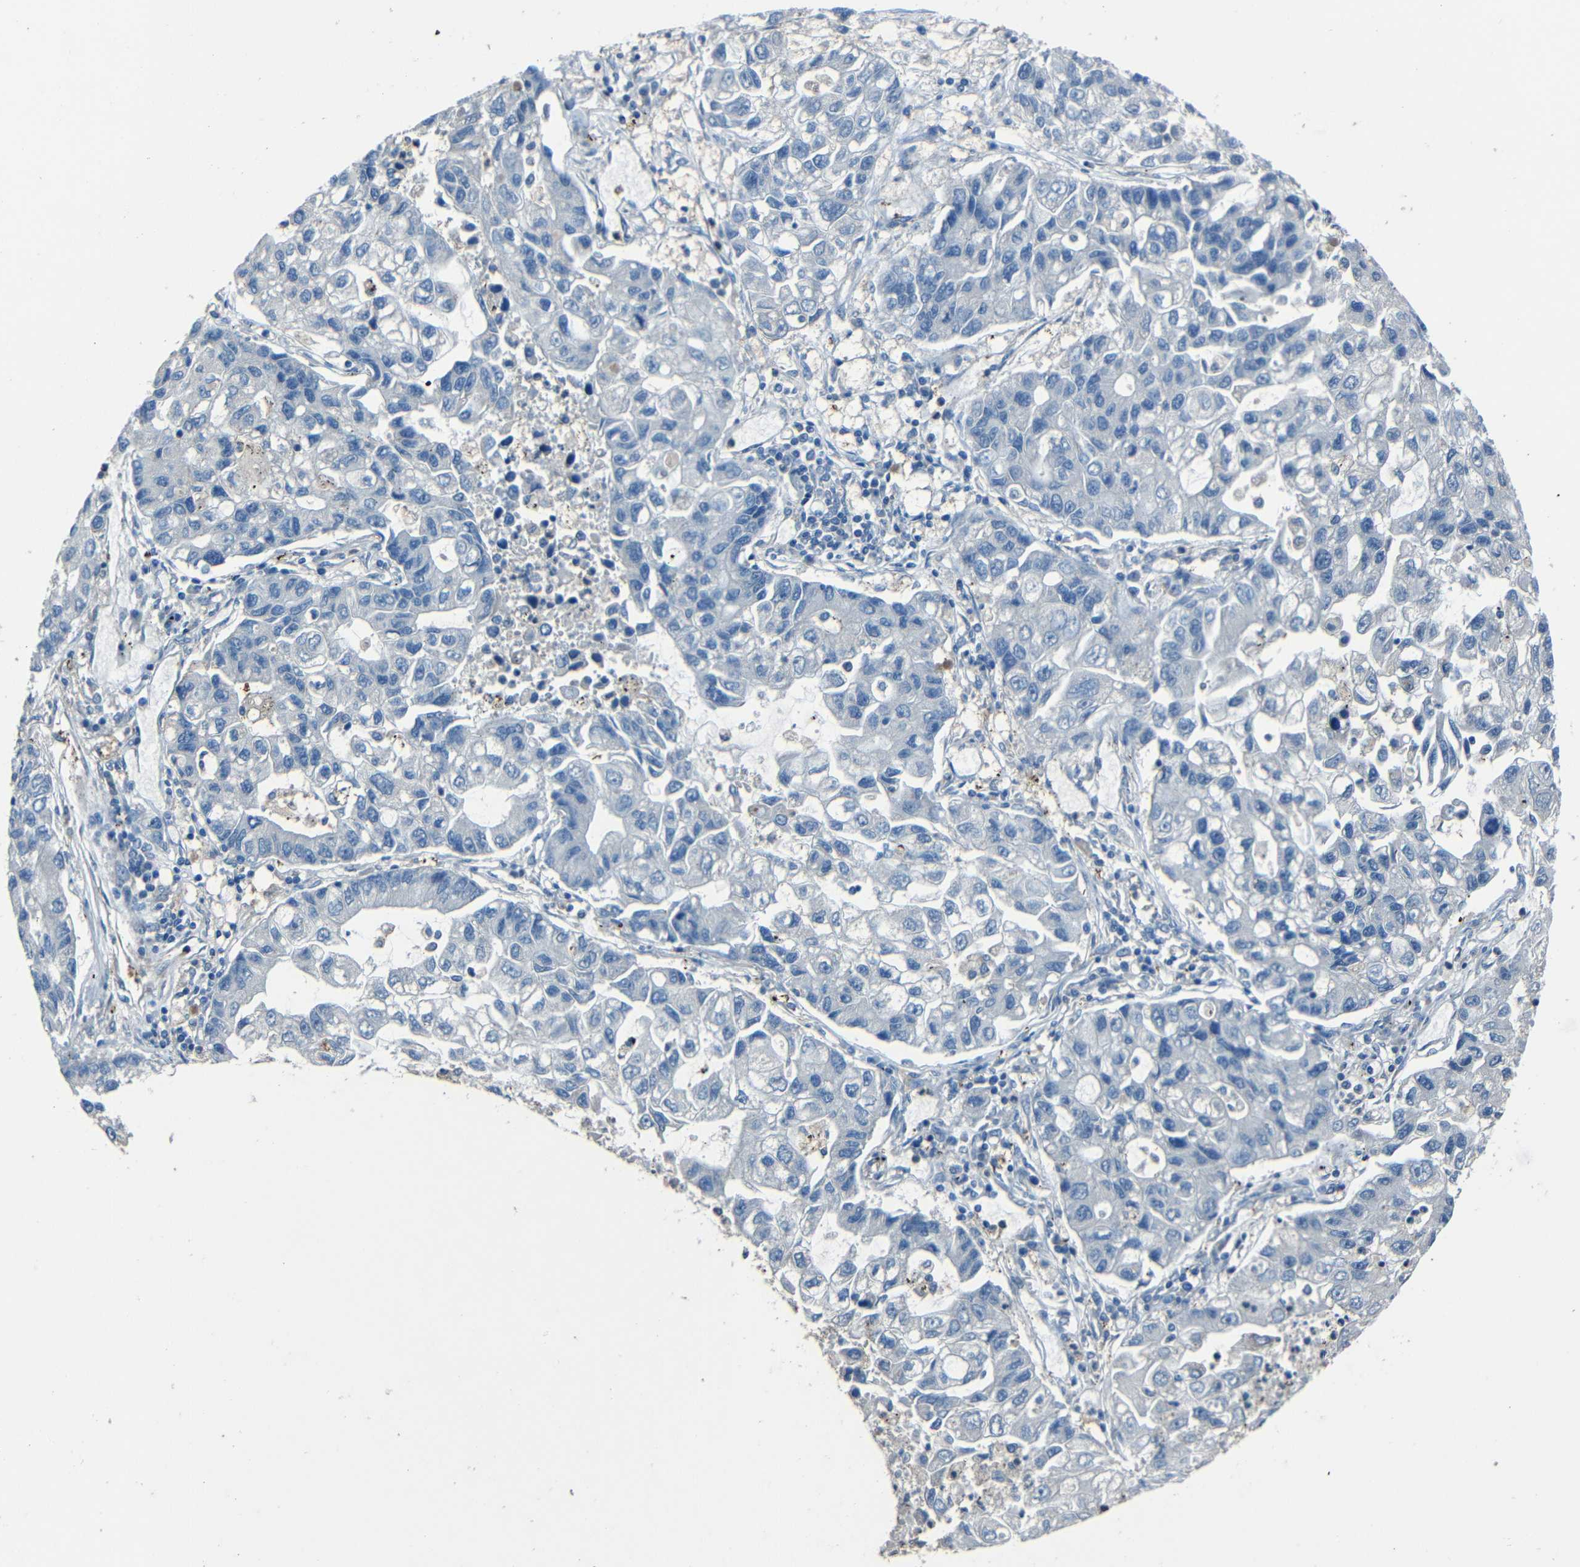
{"staining": {"intensity": "negative", "quantity": "none", "location": "none"}, "tissue": "lung cancer", "cell_type": "Tumor cells", "image_type": "cancer", "snomed": [{"axis": "morphology", "description": "Adenocarcinoma, NOS"}, {"axis": "topography", "description": "Lung"}], "caption": "High power microscopy micrograph of an IHC photomicrograph of adenocarcinoma (lung), revealing no significant expression in tumor cells.", "gene": "SLA", "patient": {"sex": "female", "age": 51}}